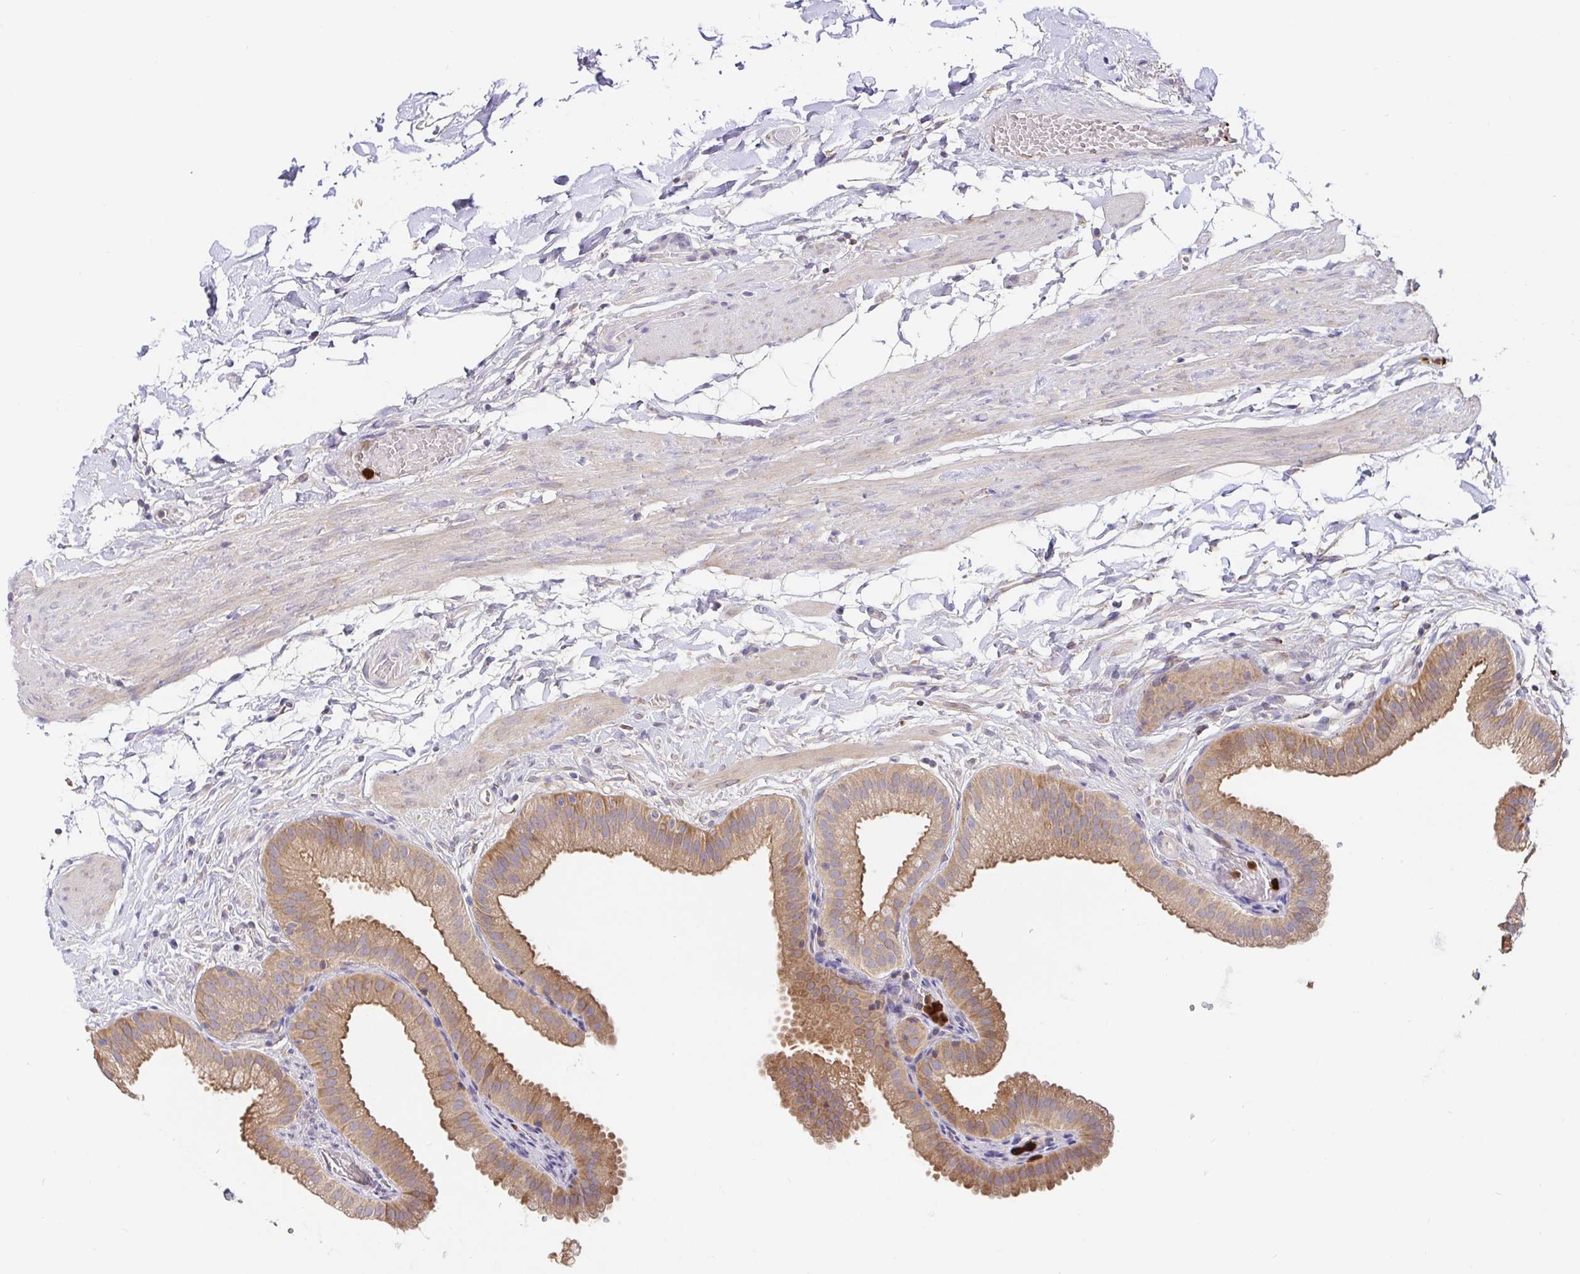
{"staining": {"intensity": "moderate", "quantity": ">75%", "location": "cytoplasmic/membranous"}, "tissue": "gallbladder", "cell_type": "Glandular cells", "image_type": "normal", "snomed": [{"axis": "morphology", "description": "Normal tissue, NOS"}, {"axis": "topography", "description": "Gallbladder"}], "caption": "A medium amount of moderate cytoplasmic/membranous positivity is identified in about >75% of glandular cells in benign gallbladder. The protein of interest is stained brown, and the nuclei are stained in blue (DAB (3,3'-diaminobenzidine) IHC with brightfield microscopy, high magnification).", "gene": "PDPK1", "patient": {"sex": "female", "age": 63}}